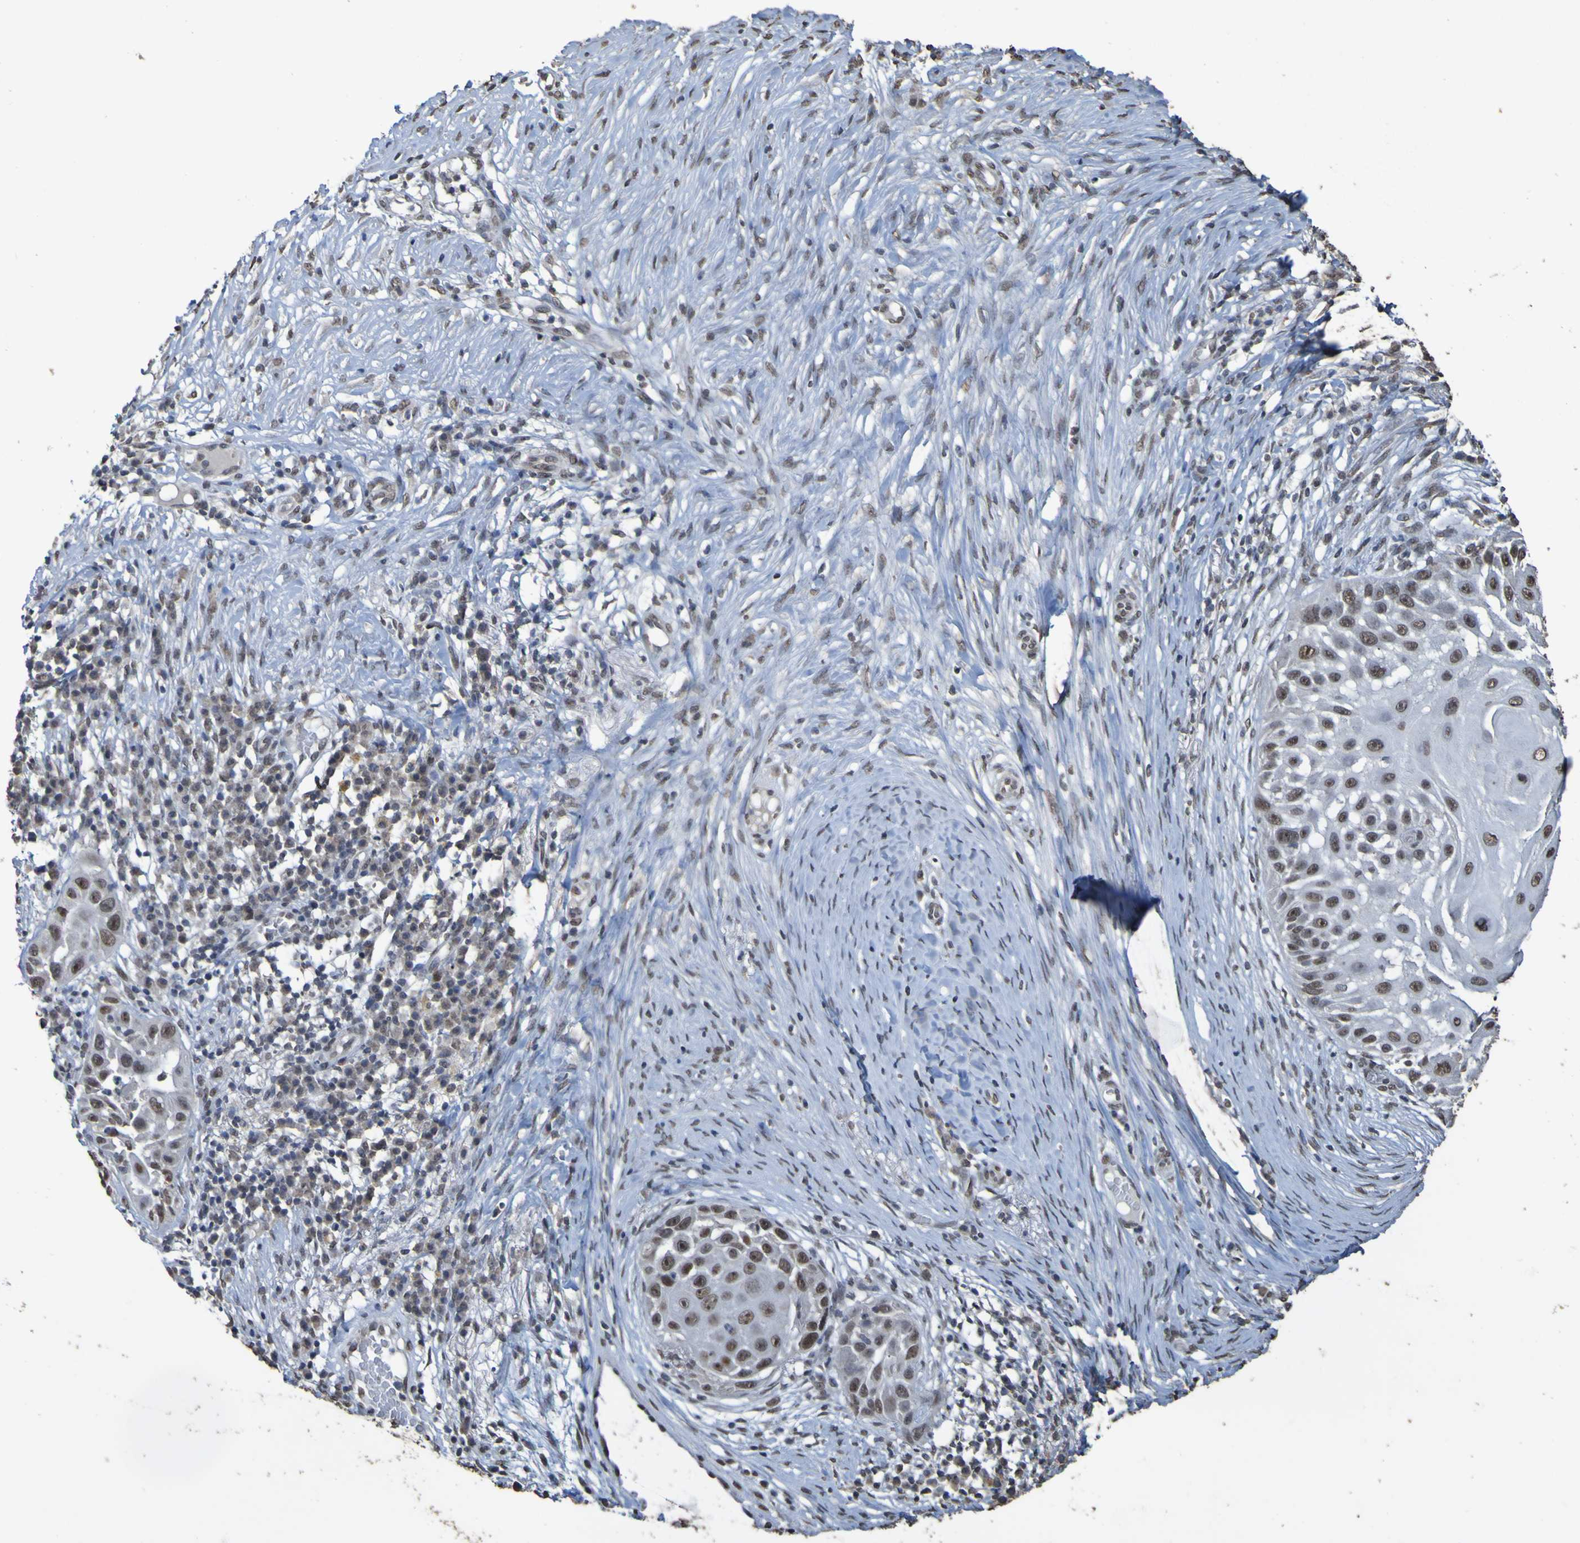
{"staining": {"intensity": "moderate", "quantity": ">75%", "location": "nuclear"}, "tissue": "skin cancer", "cell_type": "Tumor cells", "image_type": "cancer", "snomed": [{"axis": "morphology", "description": "Squamous cell carcinoma, NOS"}, {"axis": "topography", "description": "Skin"}], "caption": "Skin squamous cell carcinoma stained with DAB (3,3'-diaminobenzidine) immunohistochemistry exhibits medium levels of moderate nuclear positivity in about >75% of tumor cells.", "gene": "ALKBH2", "patient": {"sex": "female", "age": 44}}